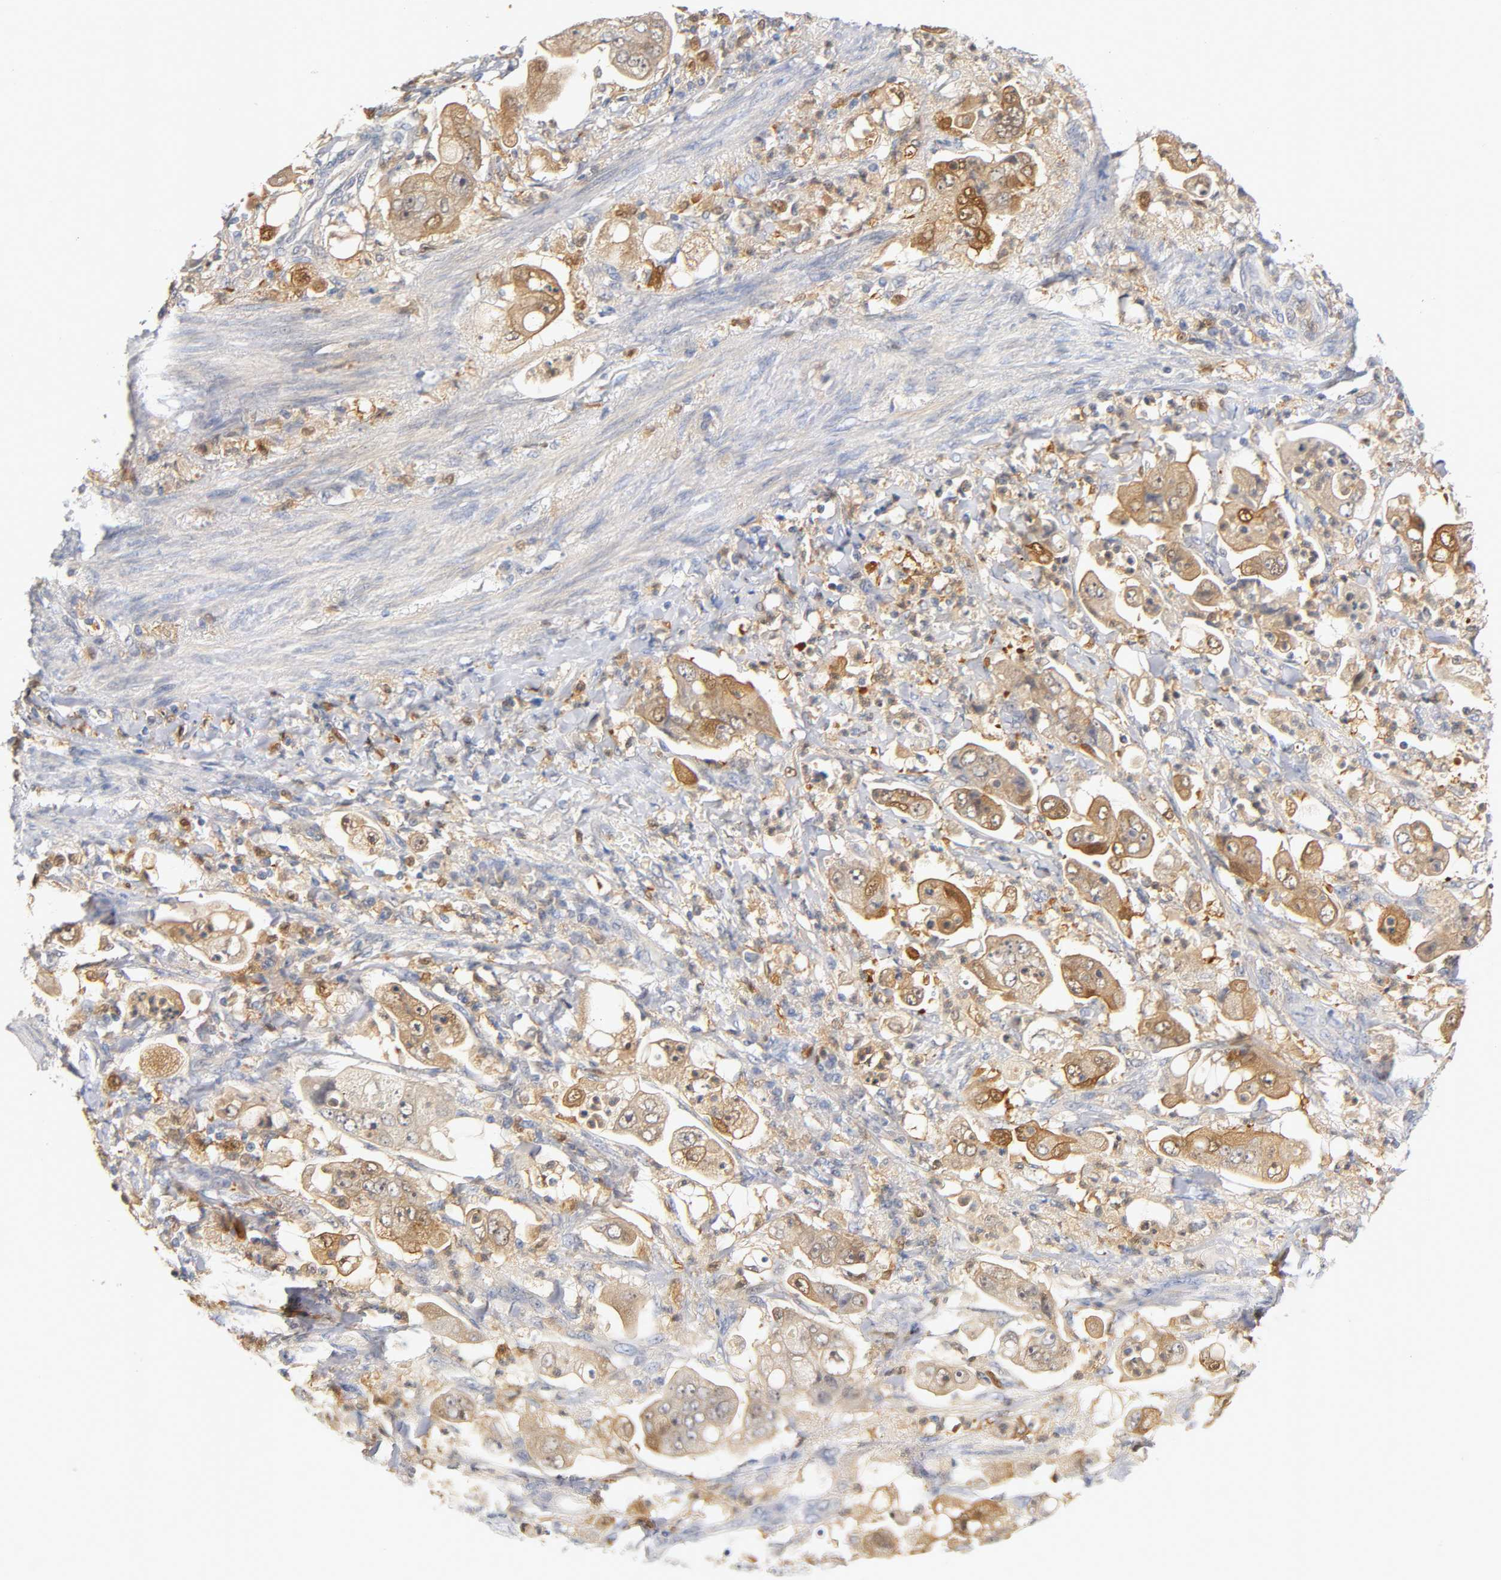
{"staining": {"intensity": "moderate", "quantity": ">75%", "location": "cytoplasmic/membranous"}, "tissue": "stomach cancer", "cell_type": "Tumor cells", "image_type": "cancer", "snomed": [{"axis": "morphology", "description": "Adenocarcinoma, NOS"}, {"axis": "topography", "description": "Stomach"}], "caption": "DAB (3,3'-diaminobenzidine) immunohistochemical staining of human adenocarcinoma (stomach) exhibits moderate cytoplasmic/membranous protein positivity in approximately >75% of tumor cells.", "gene": "IL18", "patient": {"sex": "male", "age": 62}}